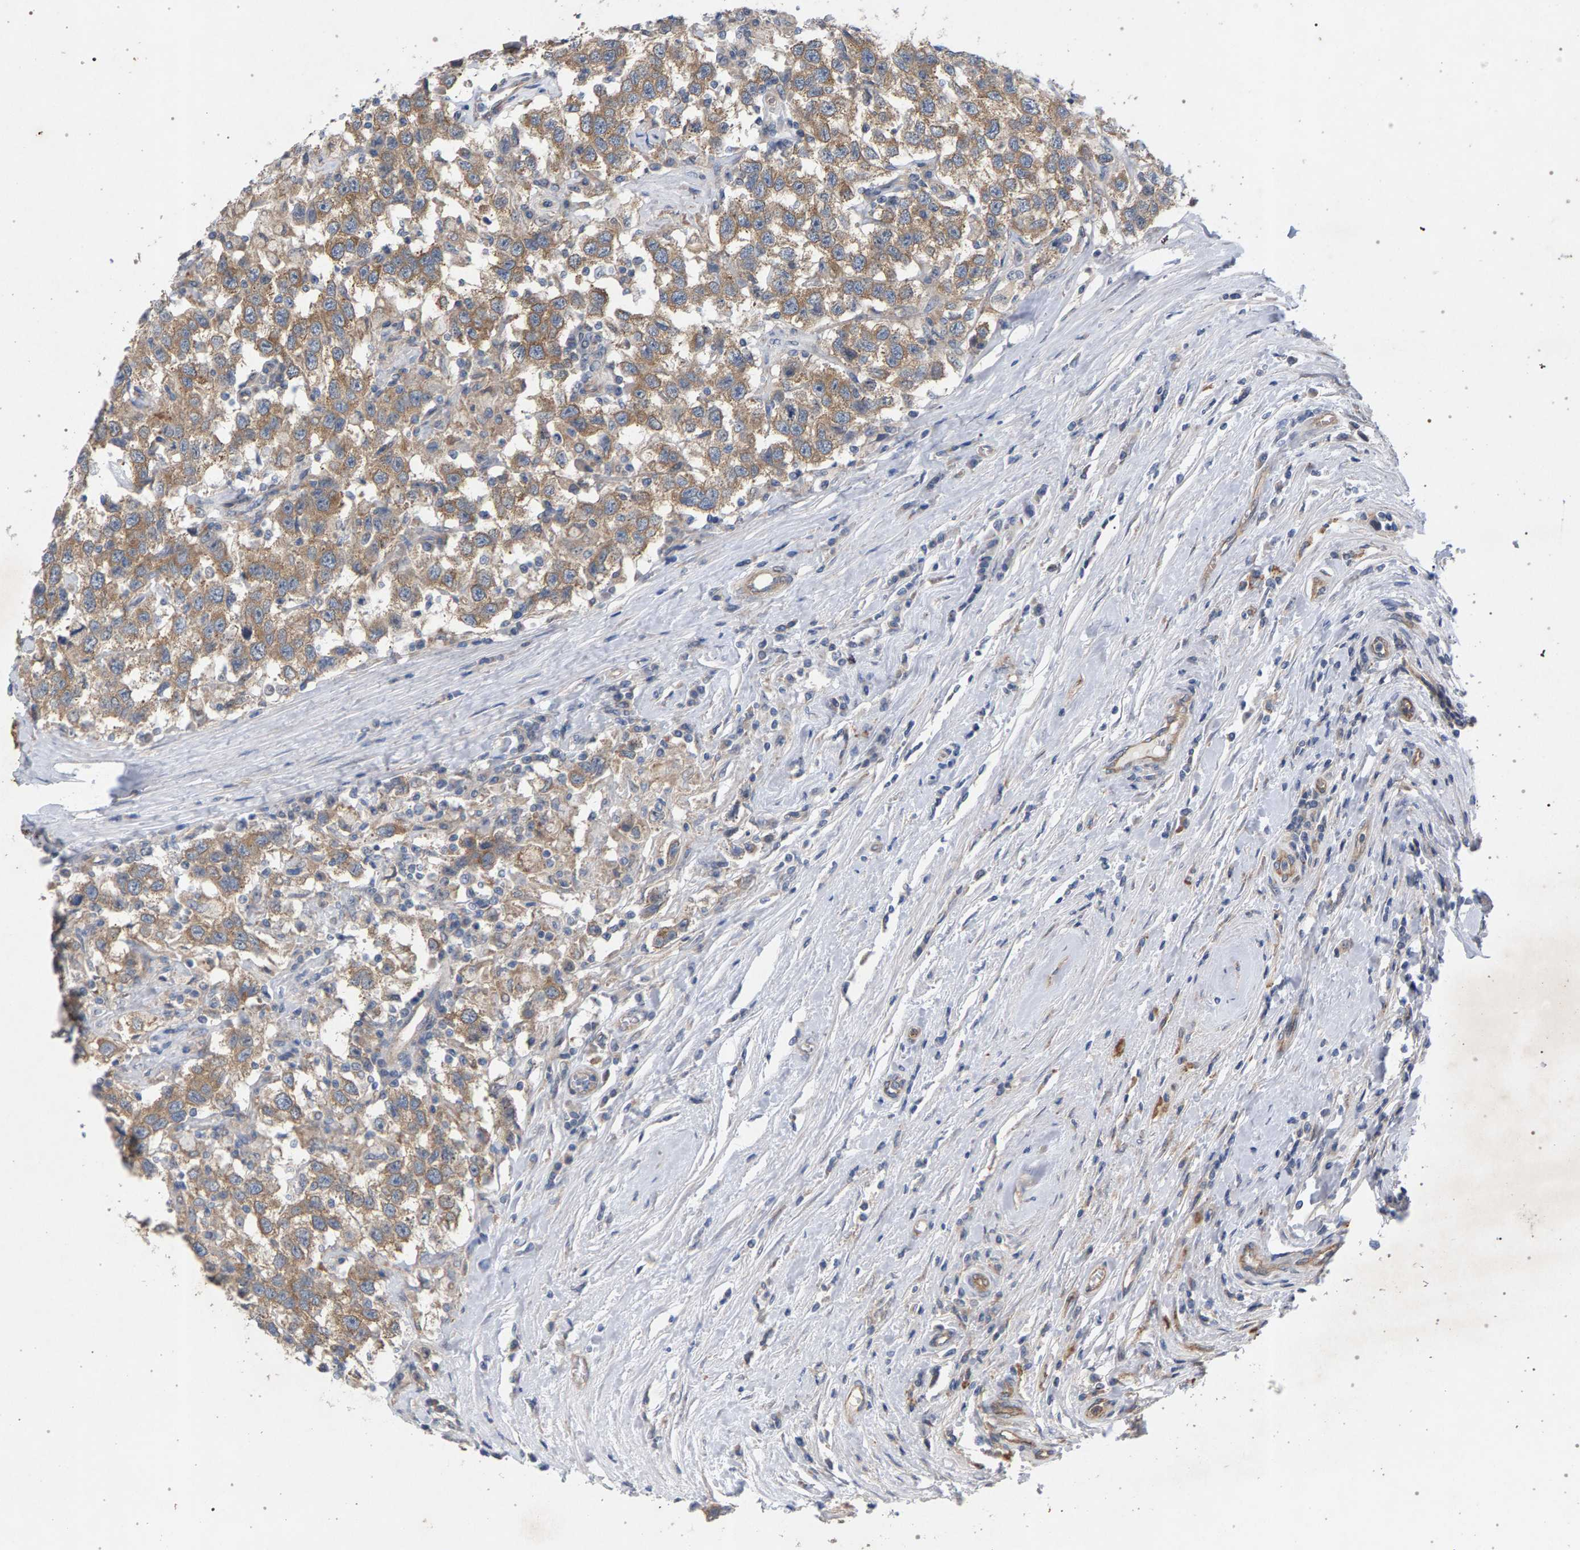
{"staining": {"intensity": "moderate", "quantity": ">75%", "location": "cytoplasmic/membranous"}, "tissue": "testis cancer", "cell_type": "Tumor cells", "image_type": "cancer", "snomed": [{"axis": "morphology", "description": "Seminoma, NOS"}, {"axis": "topography", "description": "Testis"}], "caption": "A medium amount of moderate cytoplasmic/membranous expression is seen in approximately >75% of tumor cells in testis seminoma tissue. The staining was performed using DAB (3,3'-diaminobenzidine), with brown indicating positive protein expression. Nuclei are stained blue with hematoxylin.", "gene": "MAMDC2", "patient": {"sex": "male", "age": 41}}